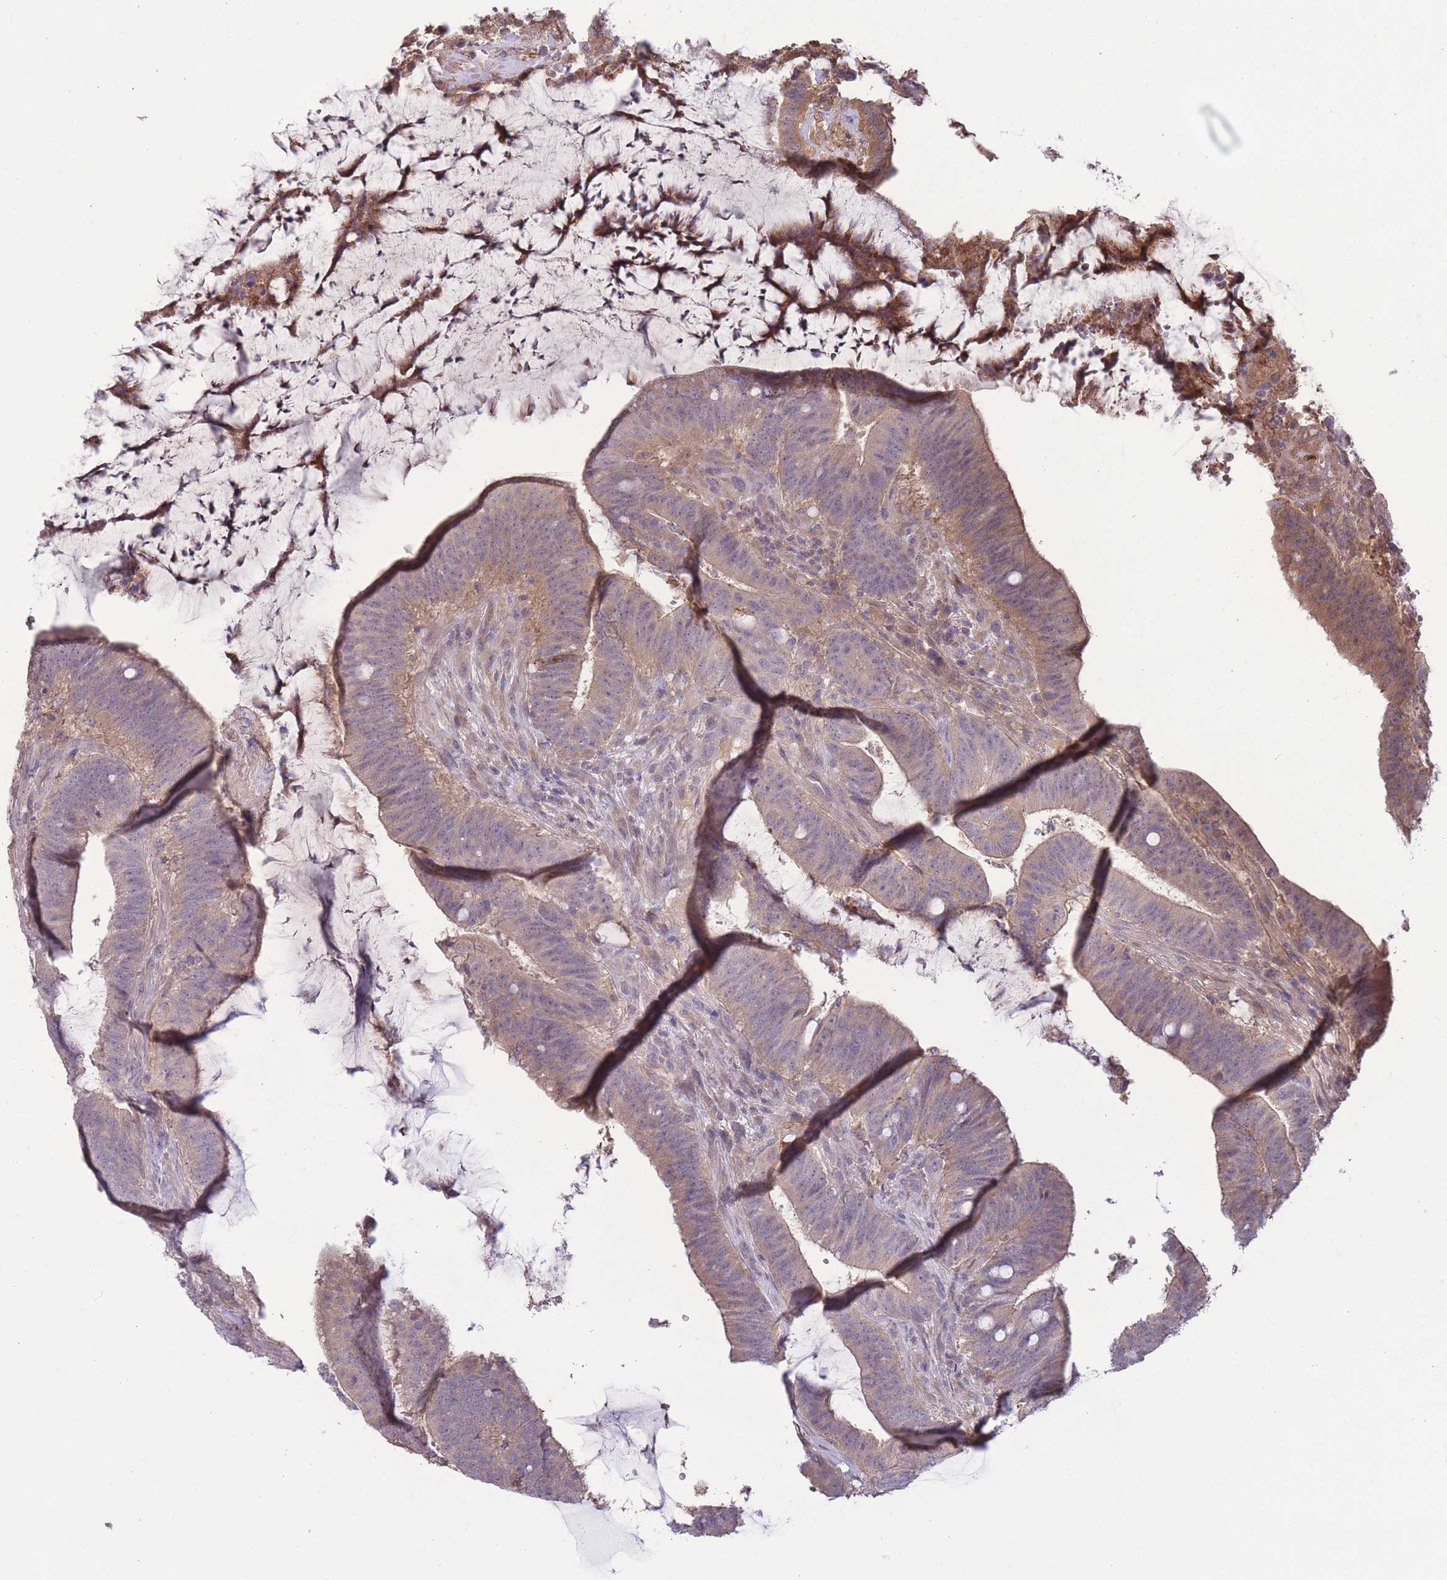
{"staining": {"intensity": "weak", "quantity": "25%-75%", "location": "cytoplasmic/membranous"}, "tissue": "colorectal cancer", "cell_type": "Tumor cells", "image_type": "cancer", "snomed": [{"axis": "morphology", "description": "Adenocarcinoma, NOS"}, {"axis": "topography", "description": "Colon"}], "caption": "Protein staining demonstrates weak cytoplasmic/membranous staining in about 25%-75% of tumor cells in adenocarcinoma (colorectal).", "gene": "ZNF304", "patient": {"sex": "female", "age": 43}}